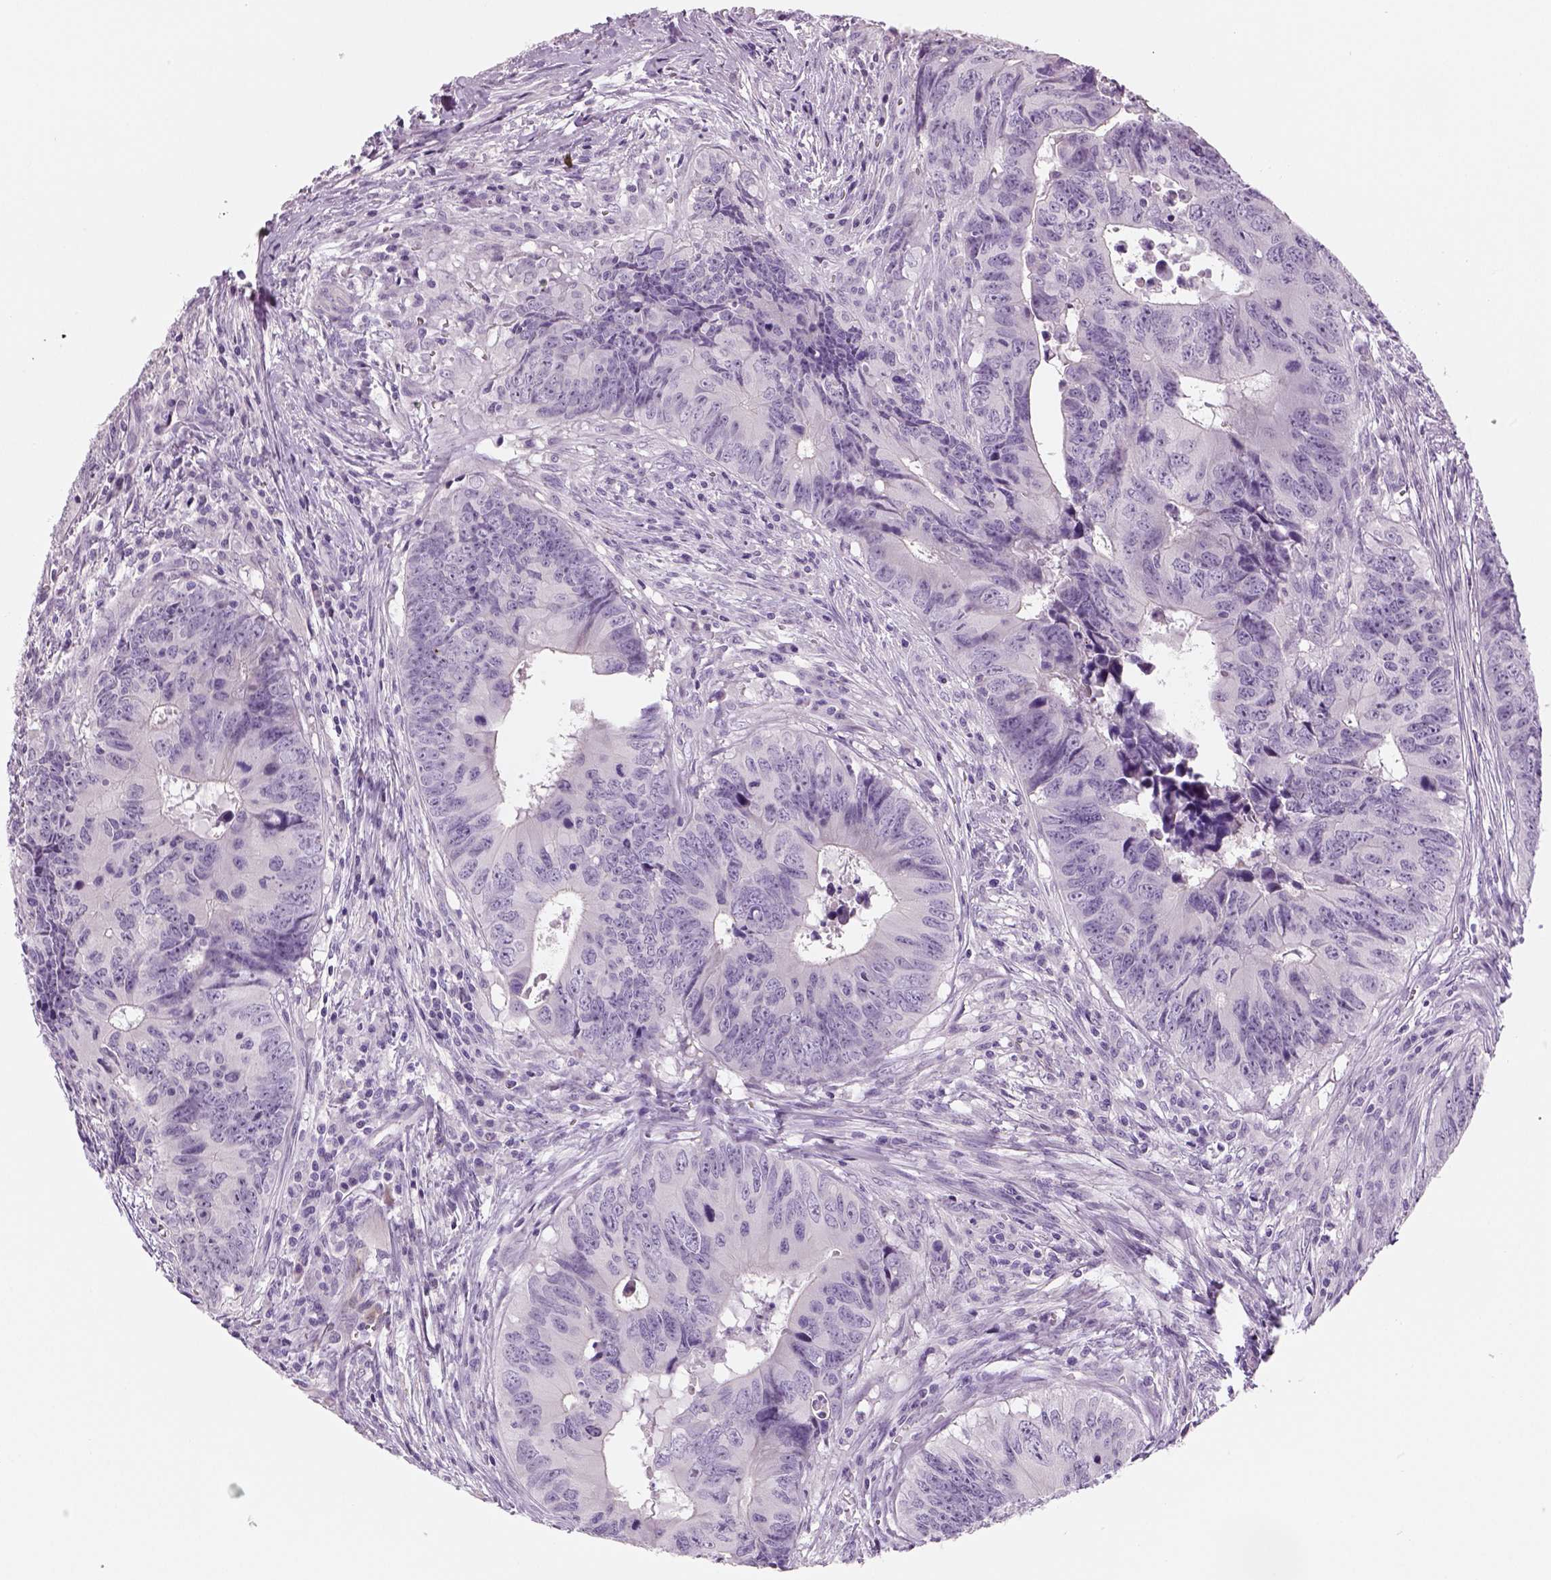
{"staining": {"intensity": "negative", "quantity": "none", "location": "none"}, "tissue": "colorectal cancer", "cell_type": "Tumor cells", "image_type": "cancer", "snomed": [{"axis": "morphology", "description": "Adenocarcinoma, NOS"}, {"axis": "topography", "description": "Colon"}], "caption": "Histopathology image shows no significant protein staining in tumor cells of colorectal adenocarcinoma.", "gene": "TSPAN7", "patient": {"sex": "female", "age": 82}}